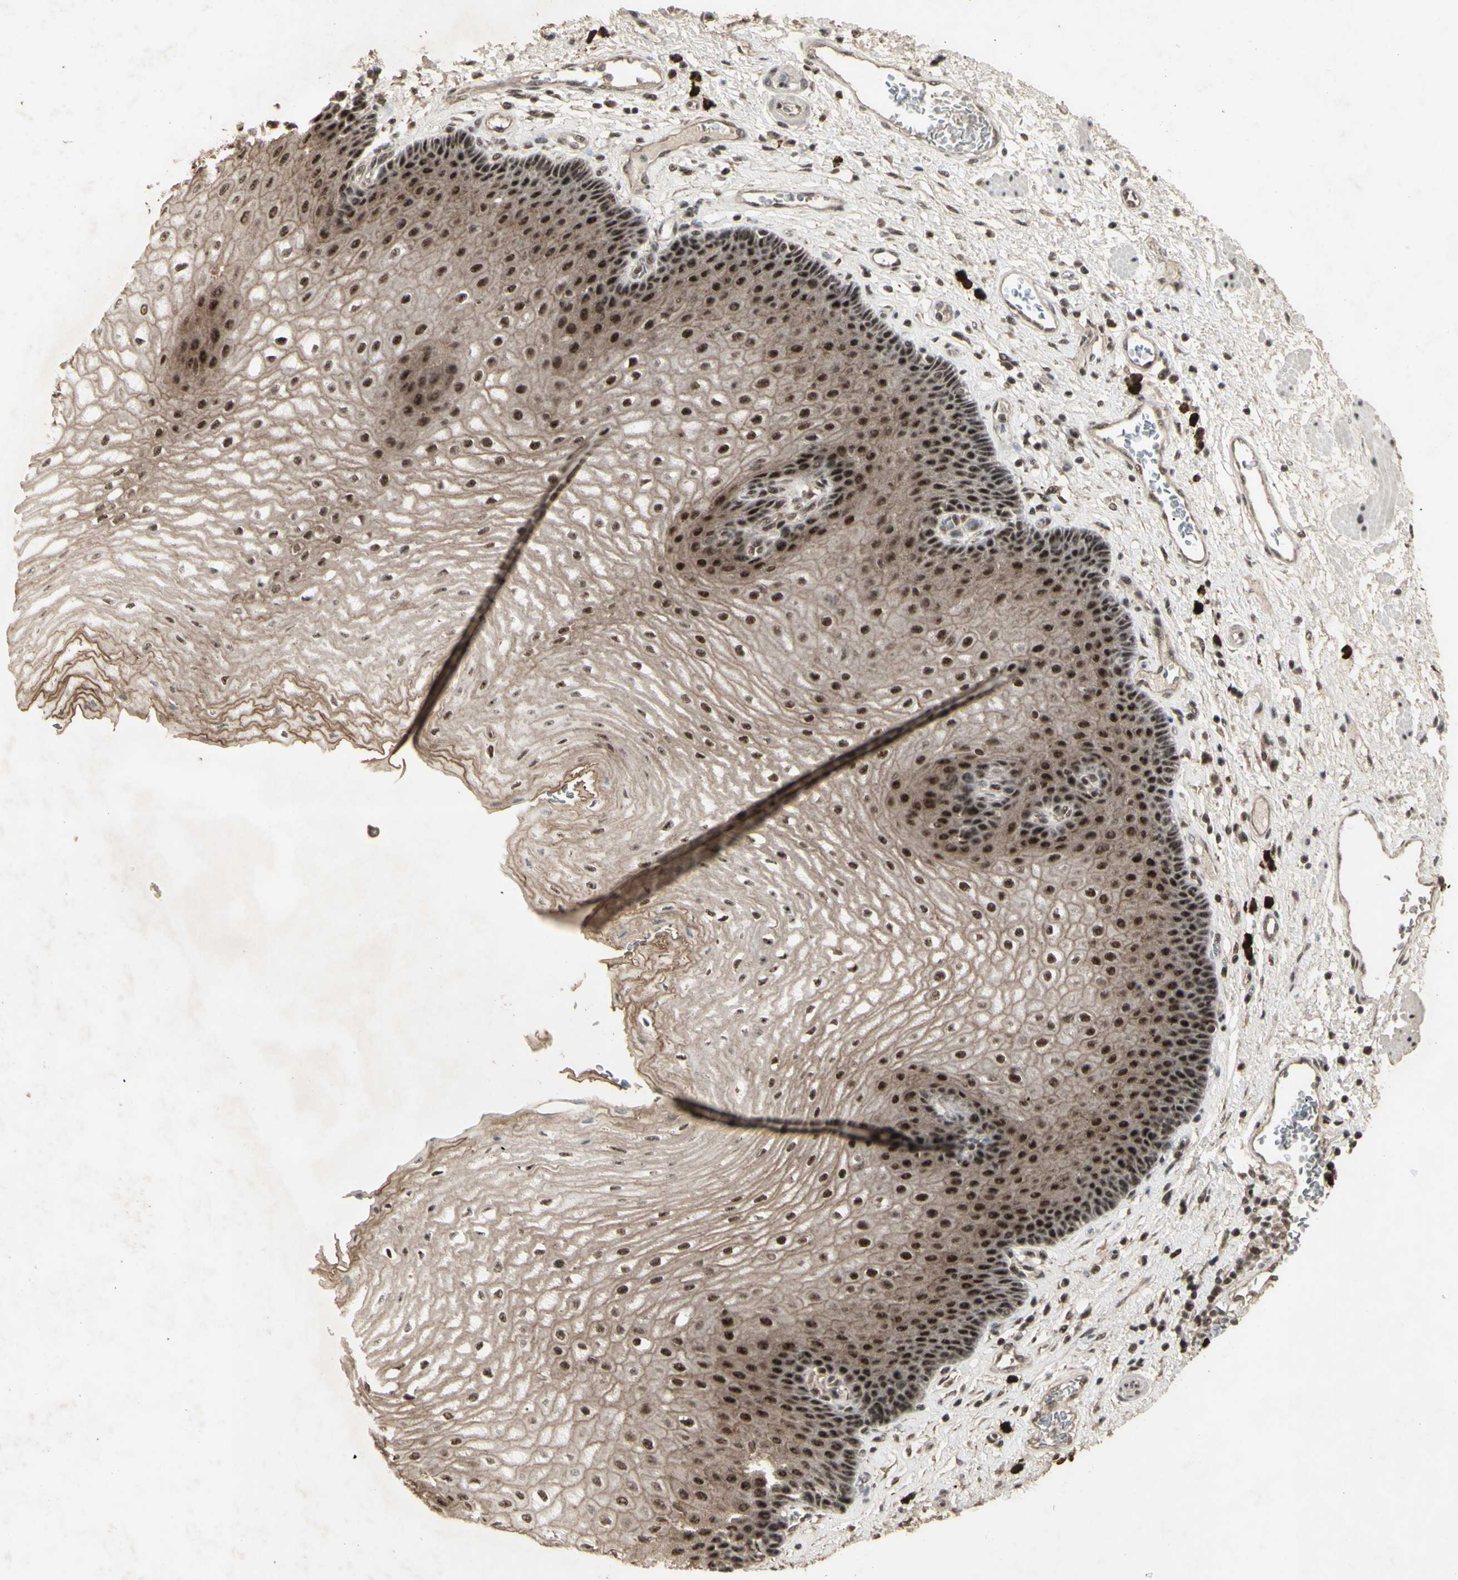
{"staining": {"intensity": "strong", "quantity": ">75%", "location": "nuclear"}, "tissue": "esophagus", "cell_type": "Squamous epithelial cells", "image_type": "normal", "snomed": [{"axis": "morphology", "description": "Normal tissue, NOS"}, {"axis": "topography", "description": "Esophagus"}], "caption": "IHC (DAB) staining of normal esophagus shows strong nuclear protein staining in approximately >75% of squamous epithelial cells. The staining is performed using DAB brown chromogen to label protein expression. The nuclei are counter-stained blue using hematoxylin.", "gene": "CCNT1", "patient": {"sex": "male", "age": 54}}